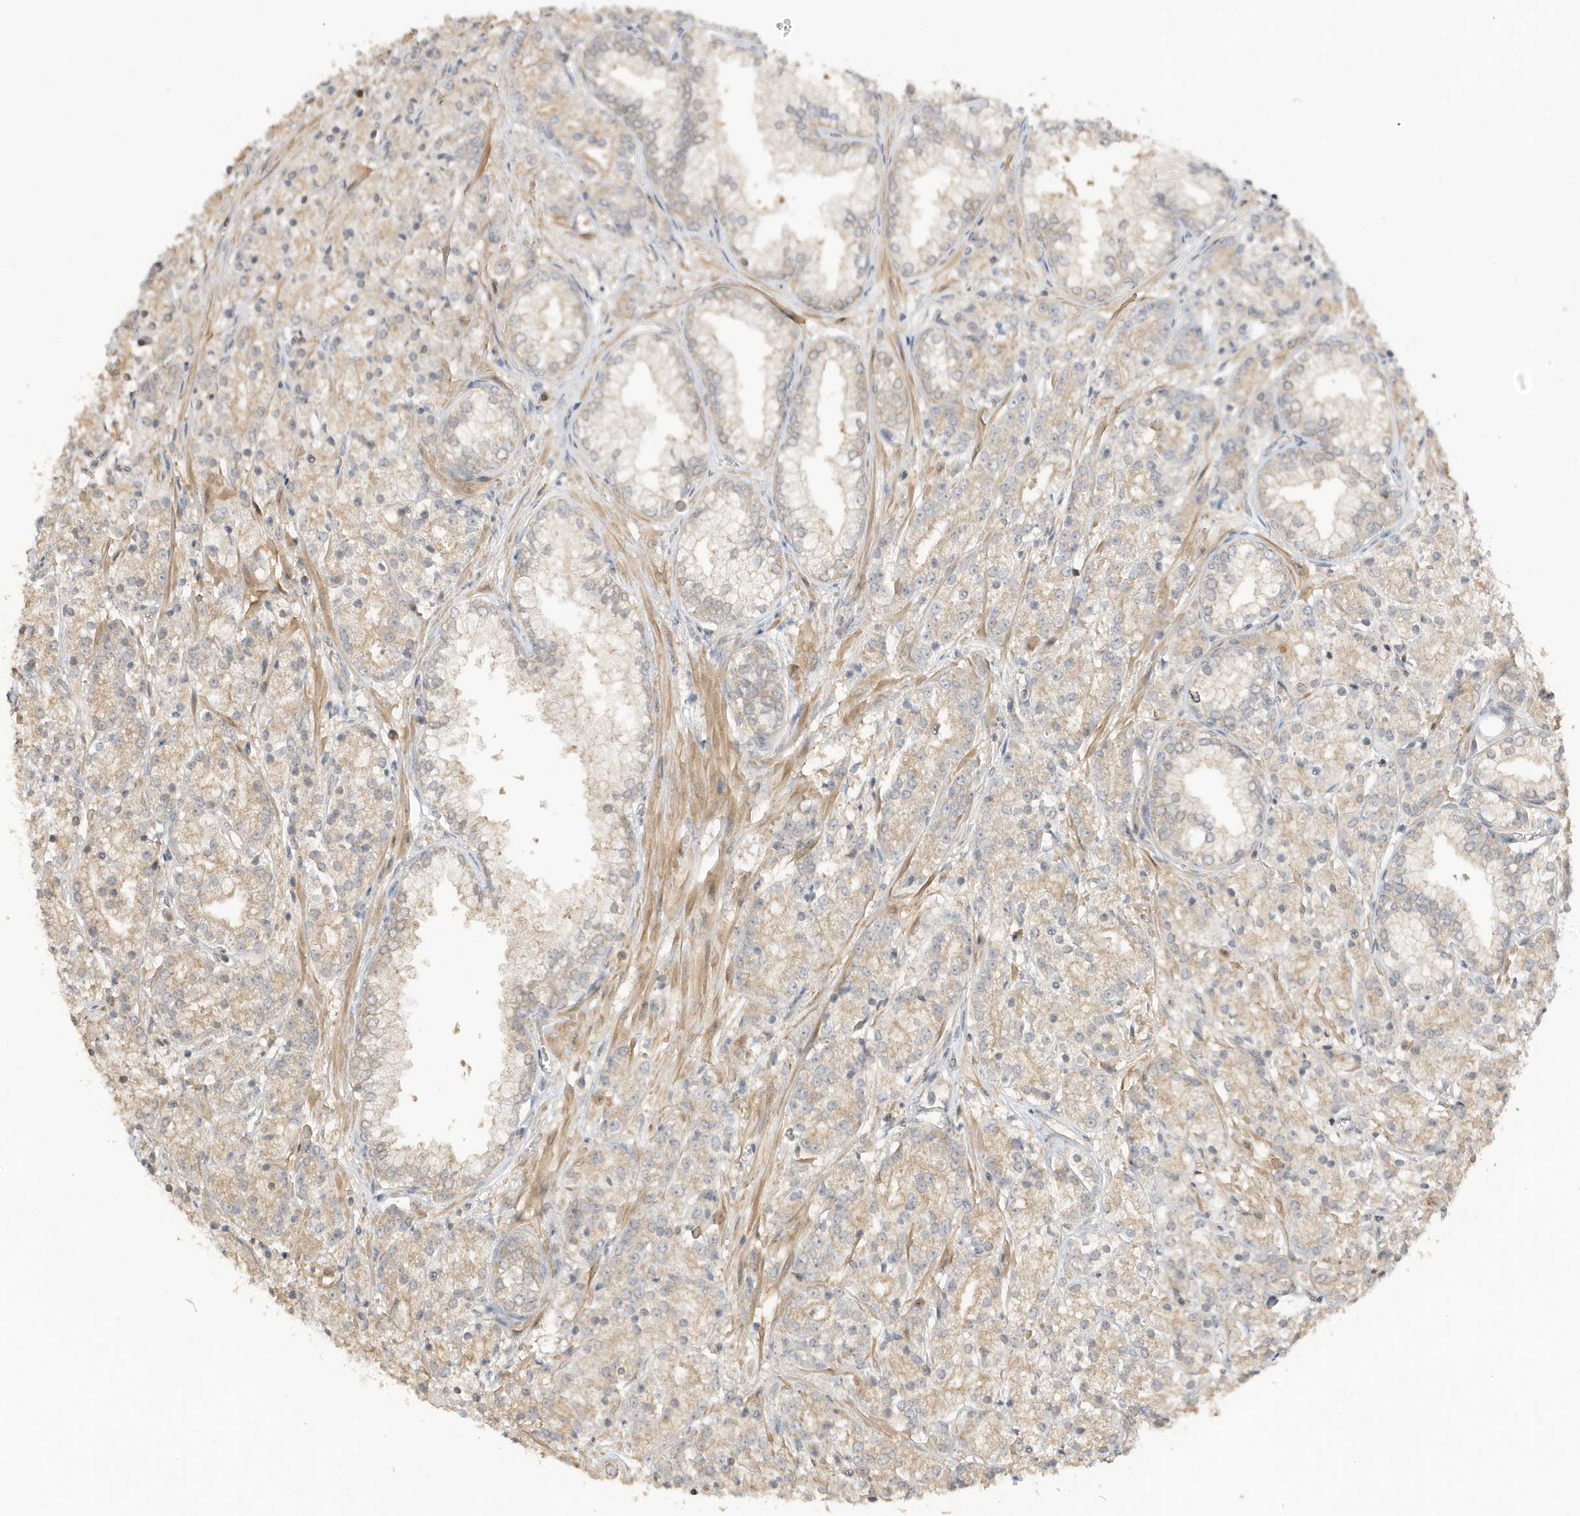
{"staining": {"intensity": "weak", "quantity": "25%-75%", "location": "cytoplasmic/membranous"}, "tissue": "prostate cancer", "cell_type": "Tumor cells", "image_type": "cancer", "snomed": [{"axis": "morphology", "description": "Adenocarcinoma, High grade"}, {"axis": "topography", "description": "Prostate"}], "caption": "High-power microscopy captured an immunohistochemistry (IHC) photomicrograph of prostate high-grade adenocarcinoma, revealing weak cytoplasmic/membranous positivity in approximately 25%-75% of tumor cells.", "gene": "TAB3", "patient": {"sex": "male", "age": 69}}